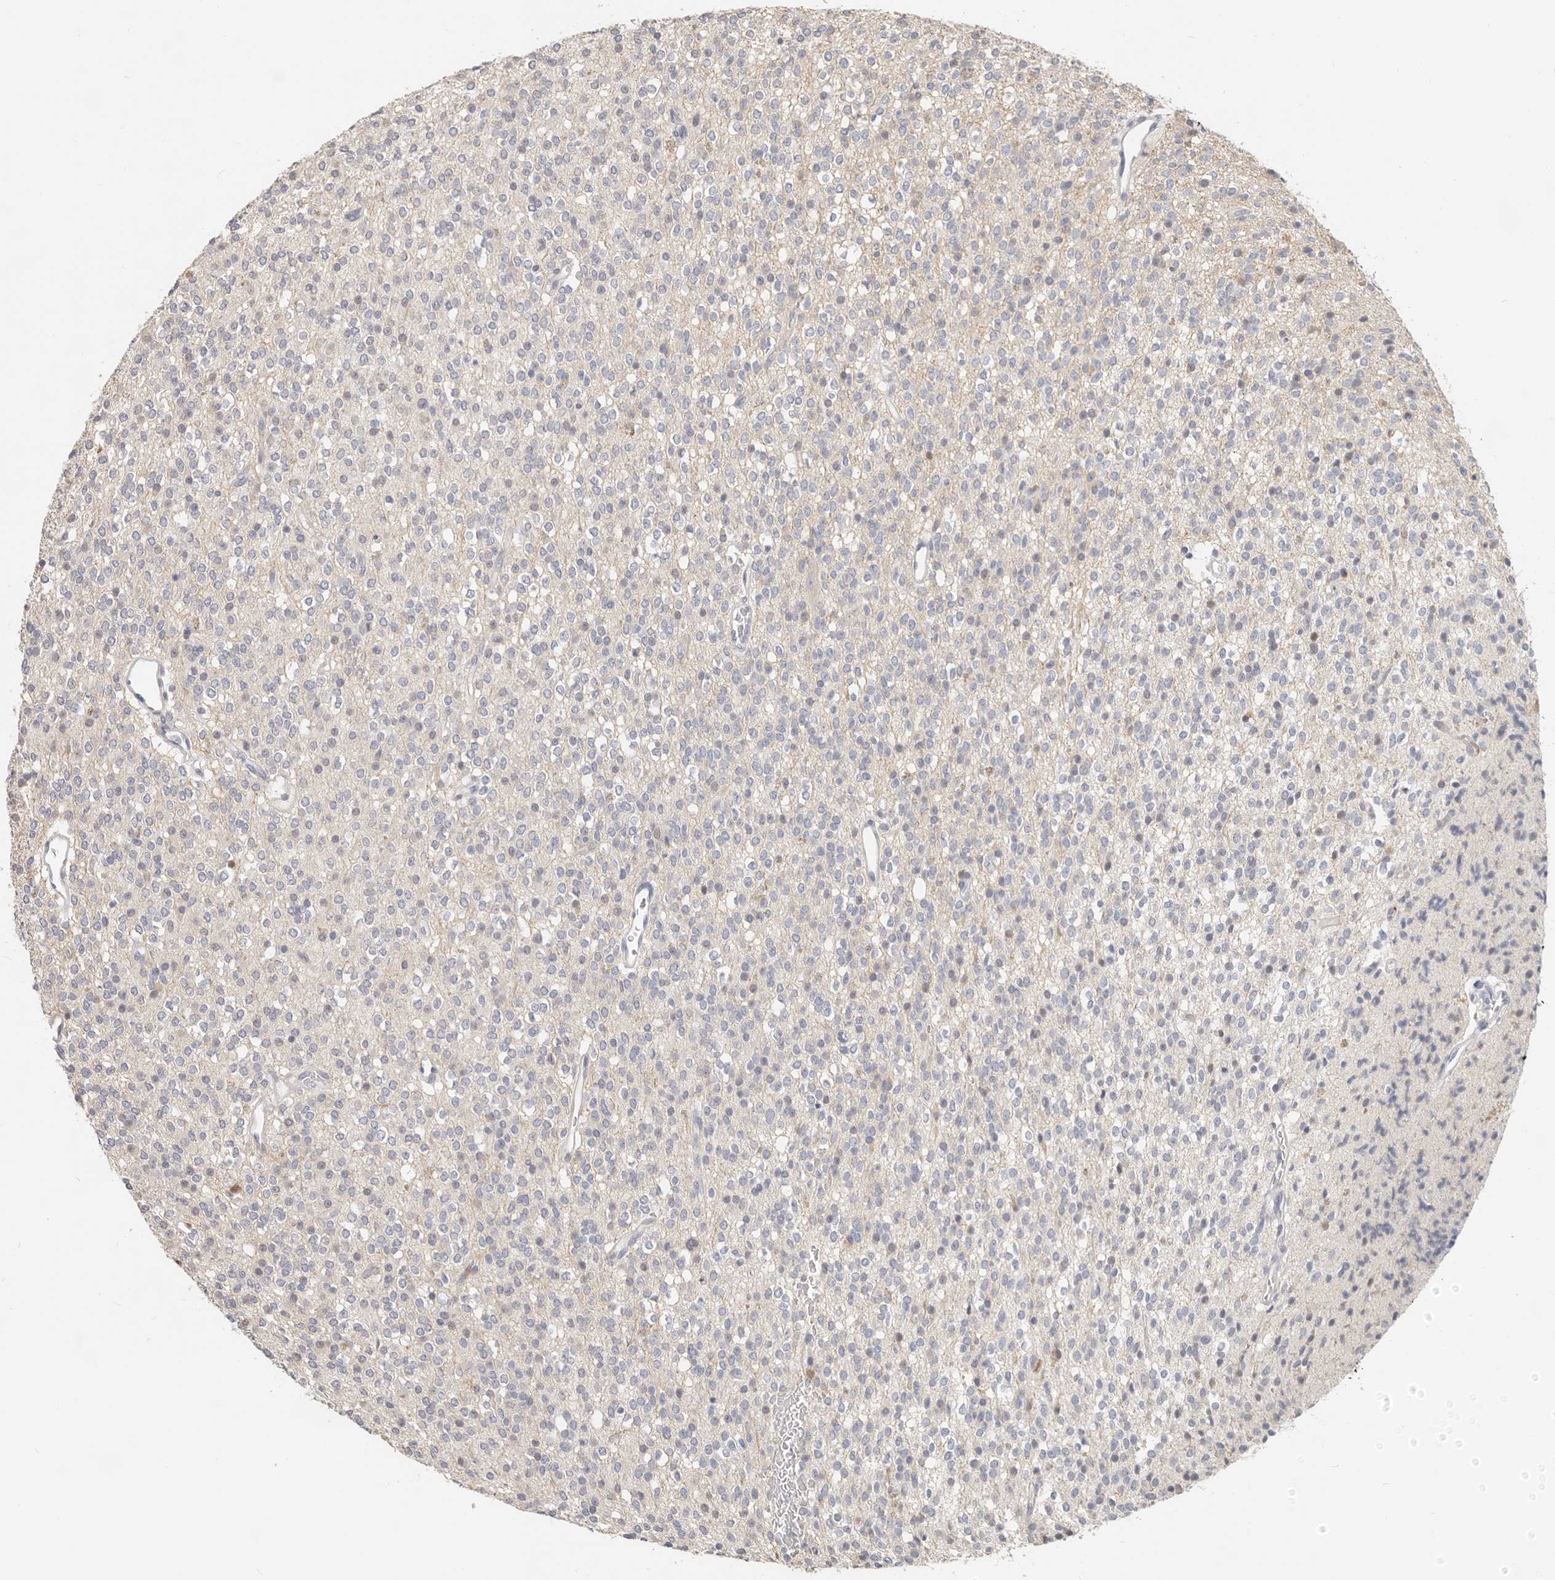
{"staining": {"intensity": "negative", "quantity": "none", "location": "none"}, "tissue": "glioma", "cell_type": "Tumor cells", "image_type": "cancer", "snomed": [{"axis": "morphology", "description": "Glioma, malignant, High grade"}, {"axis": "topography", "description": "Brain"}], "caption": "Immunohistochemical staining of human malignant glioma (high-grade) reveals no significant expression in tumor cells.", "gene": "TMEM63B", "patient": {"sex": "male", "age": 34}}